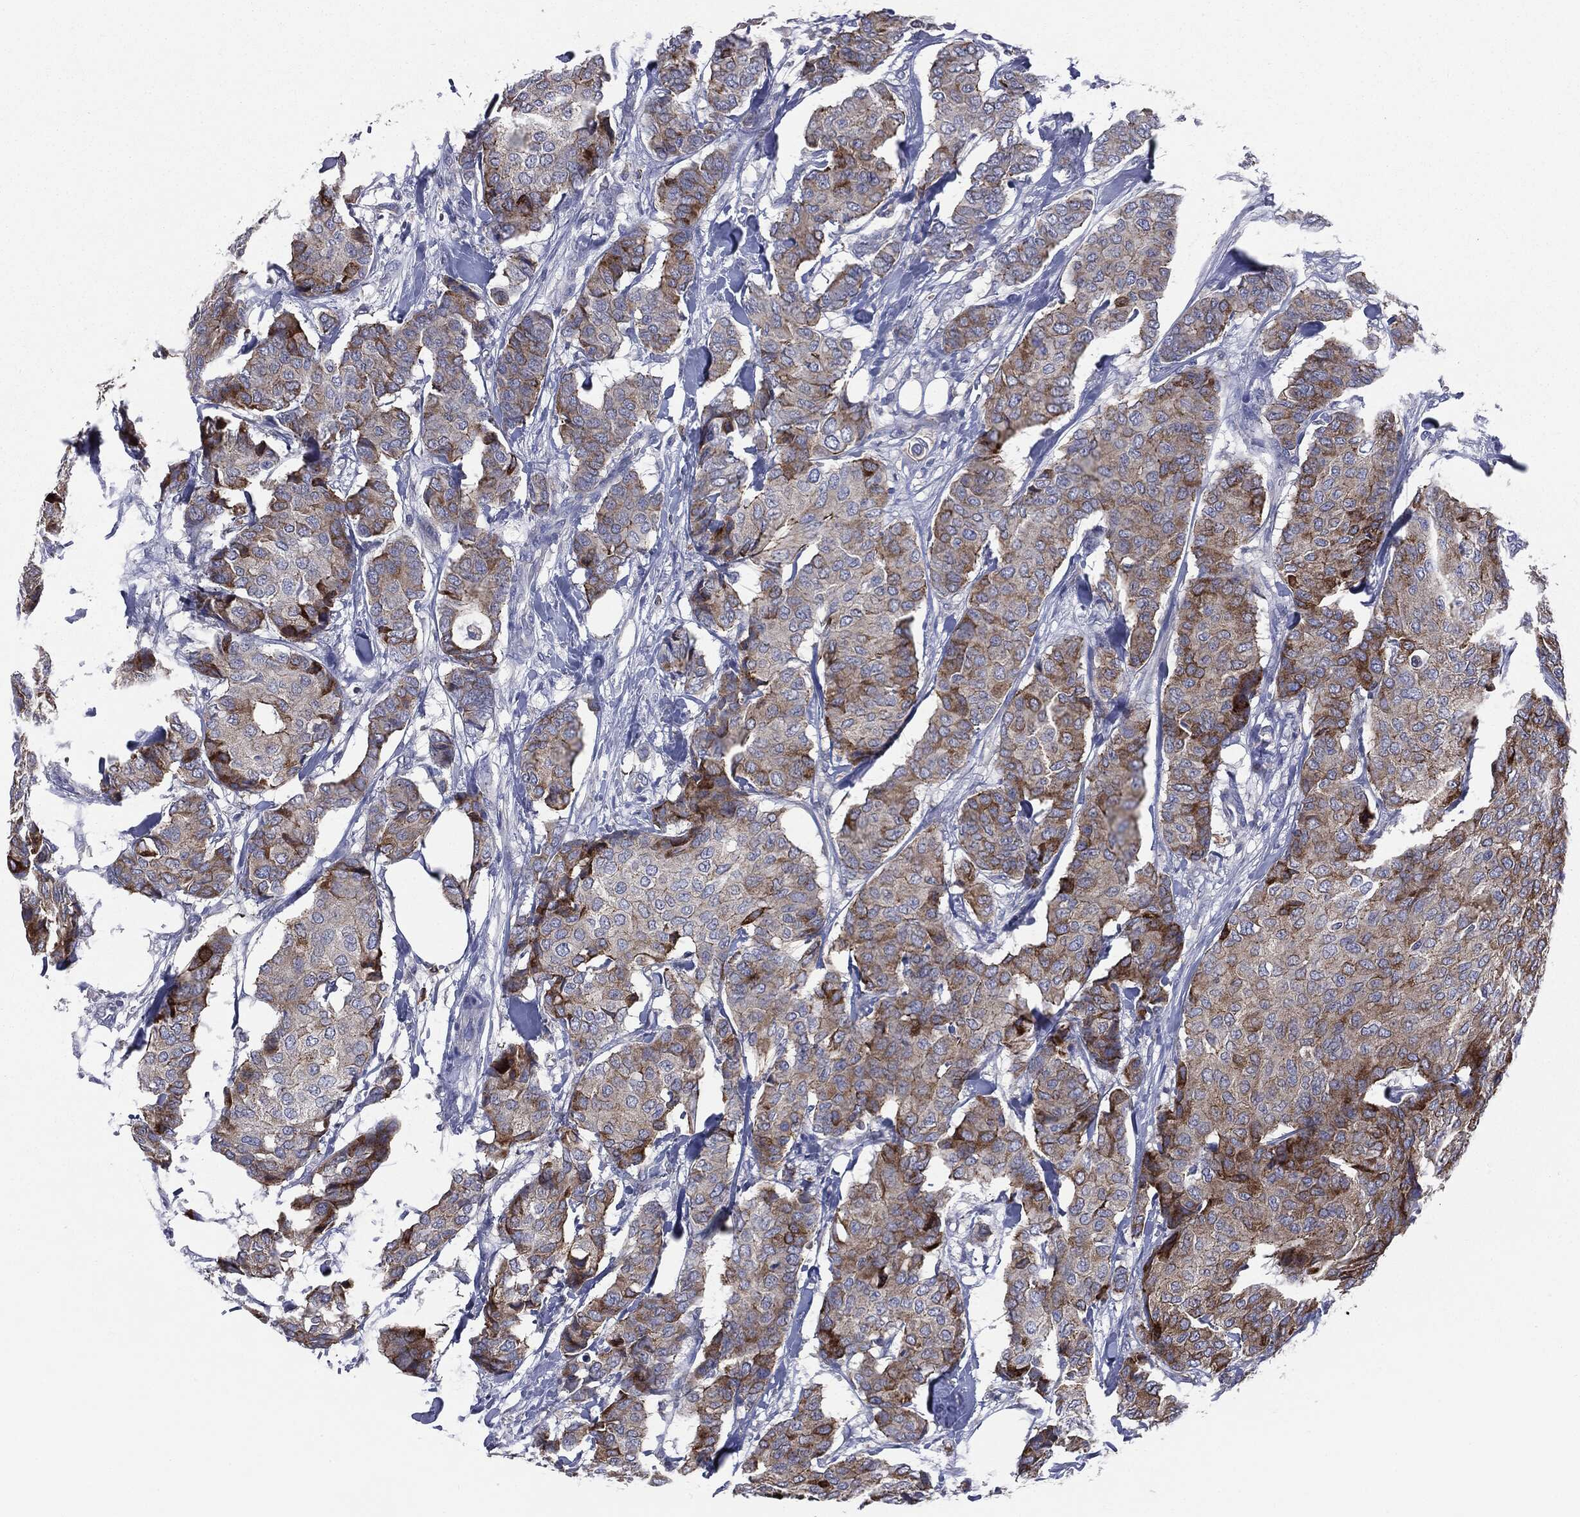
{"staining": {"intensity": "moderate", "quantity": "25%-75%", "location": "cytoplasmic/membranous"}, "tissue": "breast cancer", "cell_type": "Tumor cells", "image_type": "cancer", "snomed": [{"axis": "morphology", "description": "Duct carcinoma"}, {"axis": "topography", "description": "Breast"}], "caption": "High-power microscopy captured an immunohistochemistry (IHC) micrograph of breast cancer (intraductal carcinoma), revealing moderate cytoplasmic/membranous expression in about 25%-75% of tumor cells. (DAB (3,3'-diaminobenzidine) IHC with brightfield microscopy, high magnification).", "gene": "PTGS2", "patient": {"sex": "female", "age": 75}}